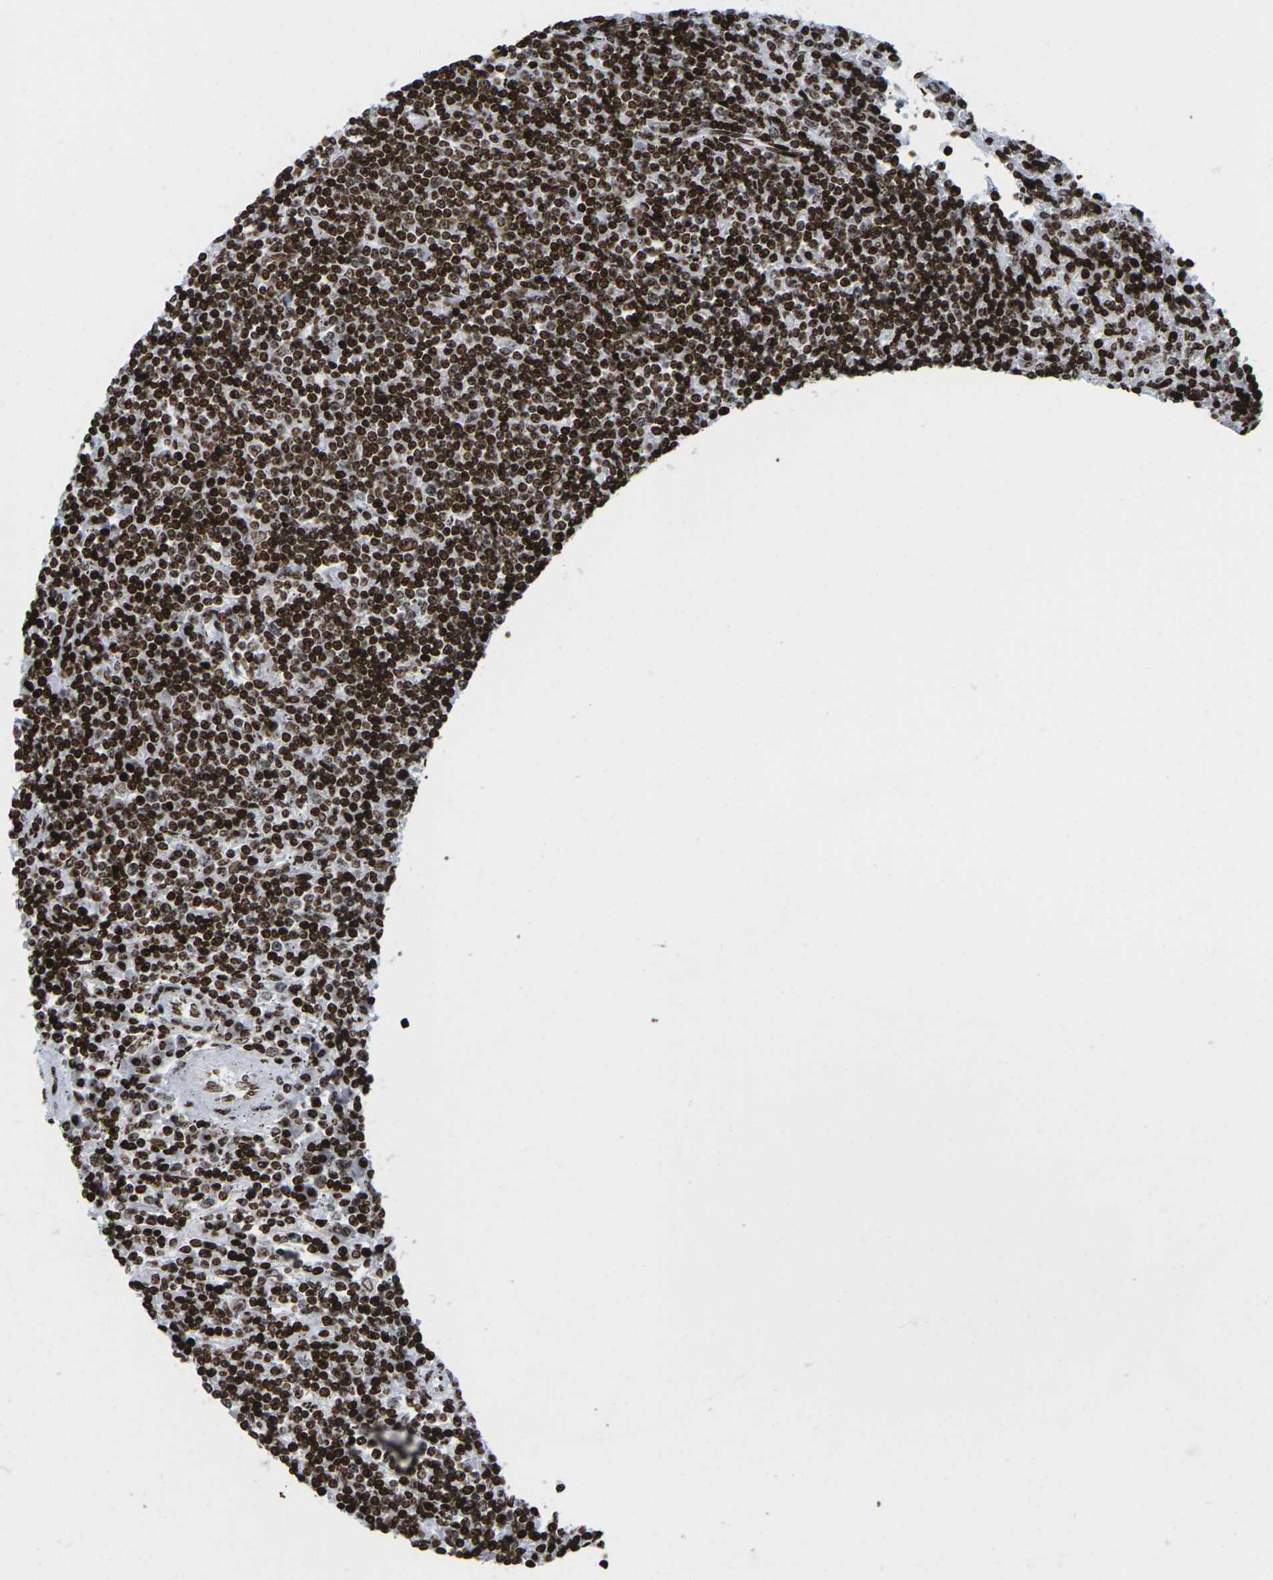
{"staining": {"intensity": "strong", "quantity": ">75%", "location": "nuclear"}, "tissue": "lymphoma", "cell_type": "Tumor cells", "image_type": "cancer", "snomed": [{"axis": "morphology", "description": "Malignant lymphoma, non-Hodgkin's type, Low grade"}, {"axis": "topography", "description": "Spleen"}], "caption": "The photomicrograph shows a brown stain indicating the presence of a protein in the nuclear of tumor cells in lymphoma.", "gene": "H1-4", "patient": {"sex": "male", "age": 76}}